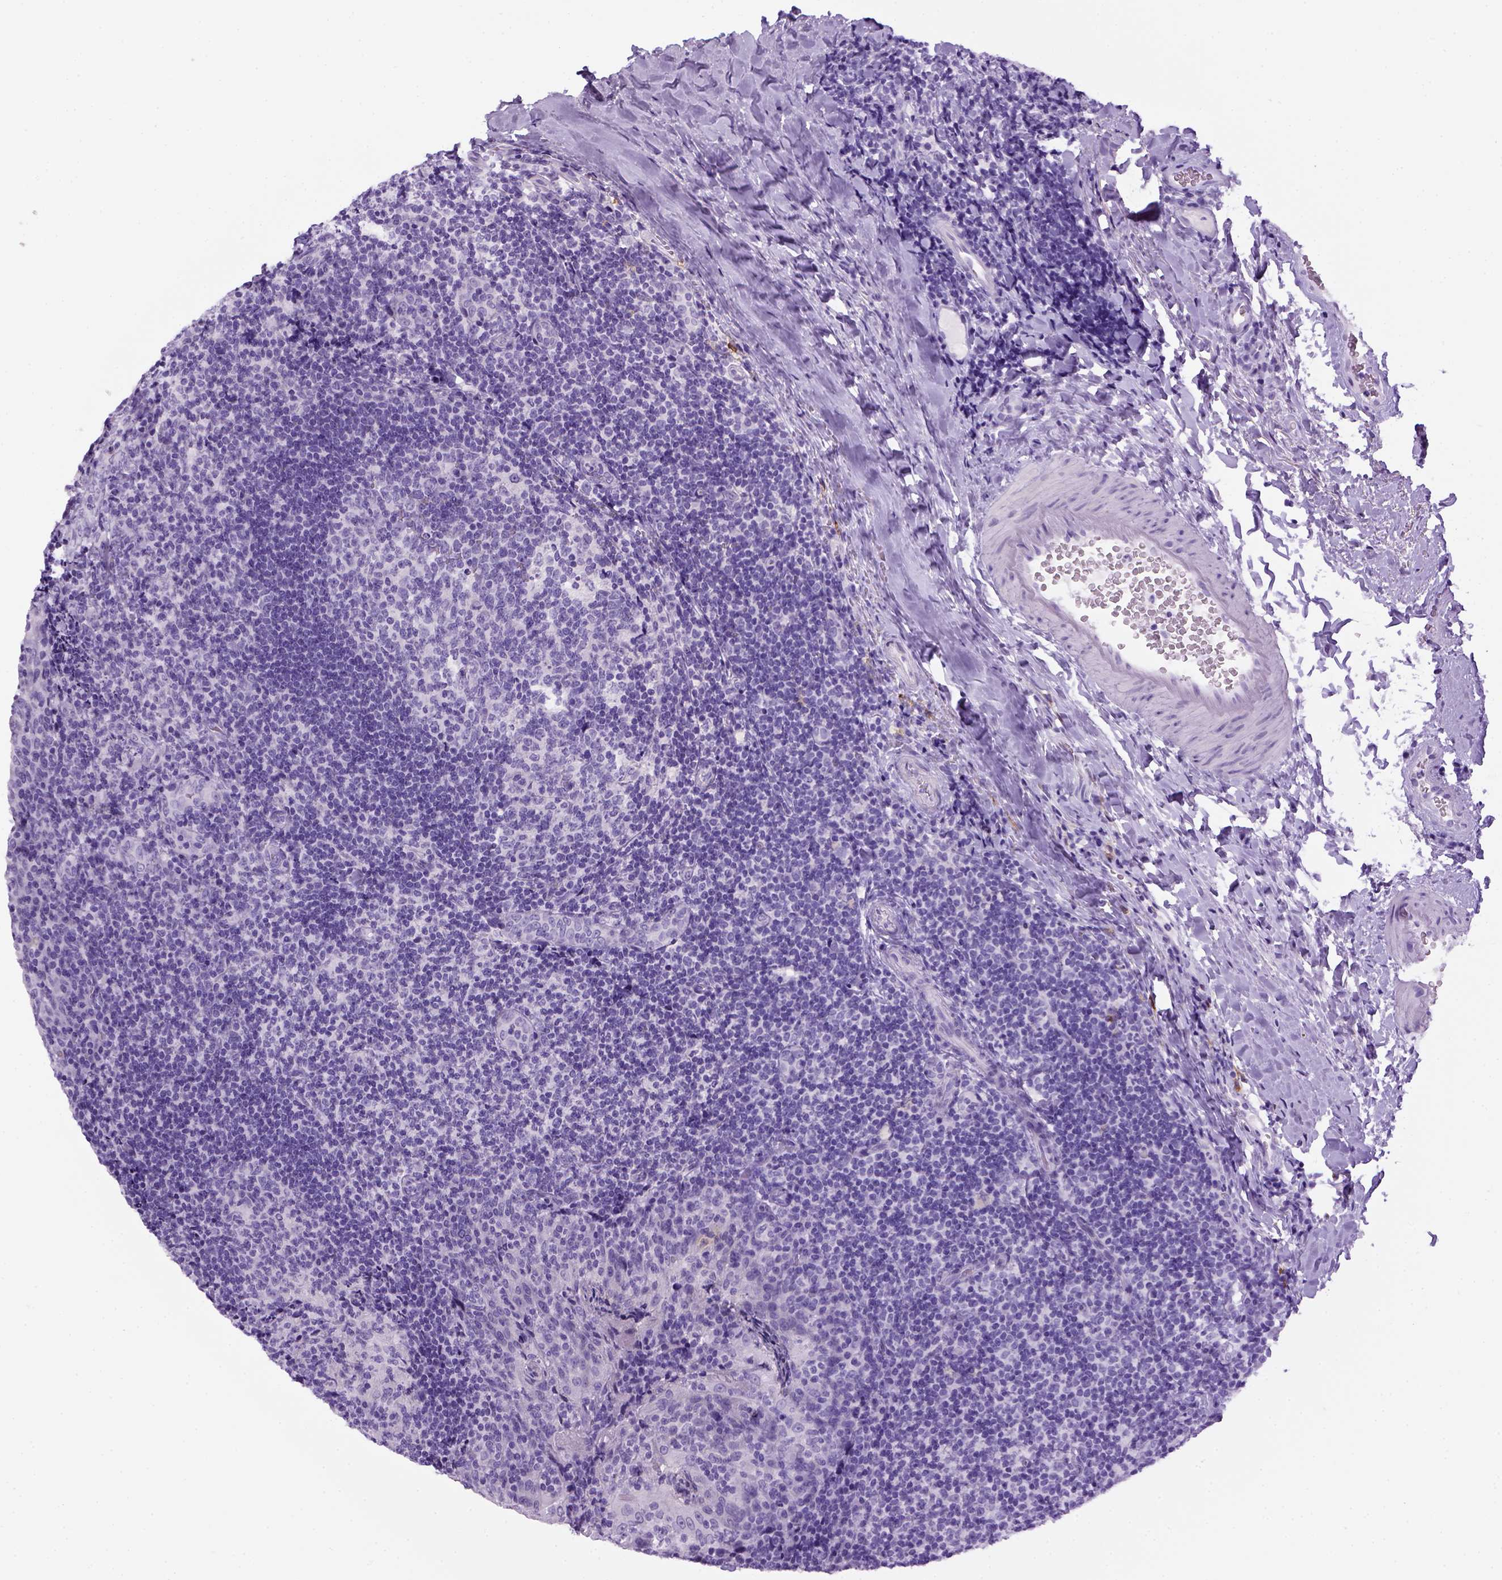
{"staining": {"intensity": "negative", "quantity": "none", "location": "none"}, "tissue": "tonsil", "cell_type": "Germinal center cells", "image_type": "normal", "snomed": [{"axis": "morphology", "description": "Normal tissue, NOS"}, {"axis": "topography", "description": "Tonsil"}], "caption": "Human tonsil stained for a protein using immunohistochemistry exhibits no positivity in germinal center cells.", "gene": "SGCG", "patient": {"sex": "male", "age": 17}}